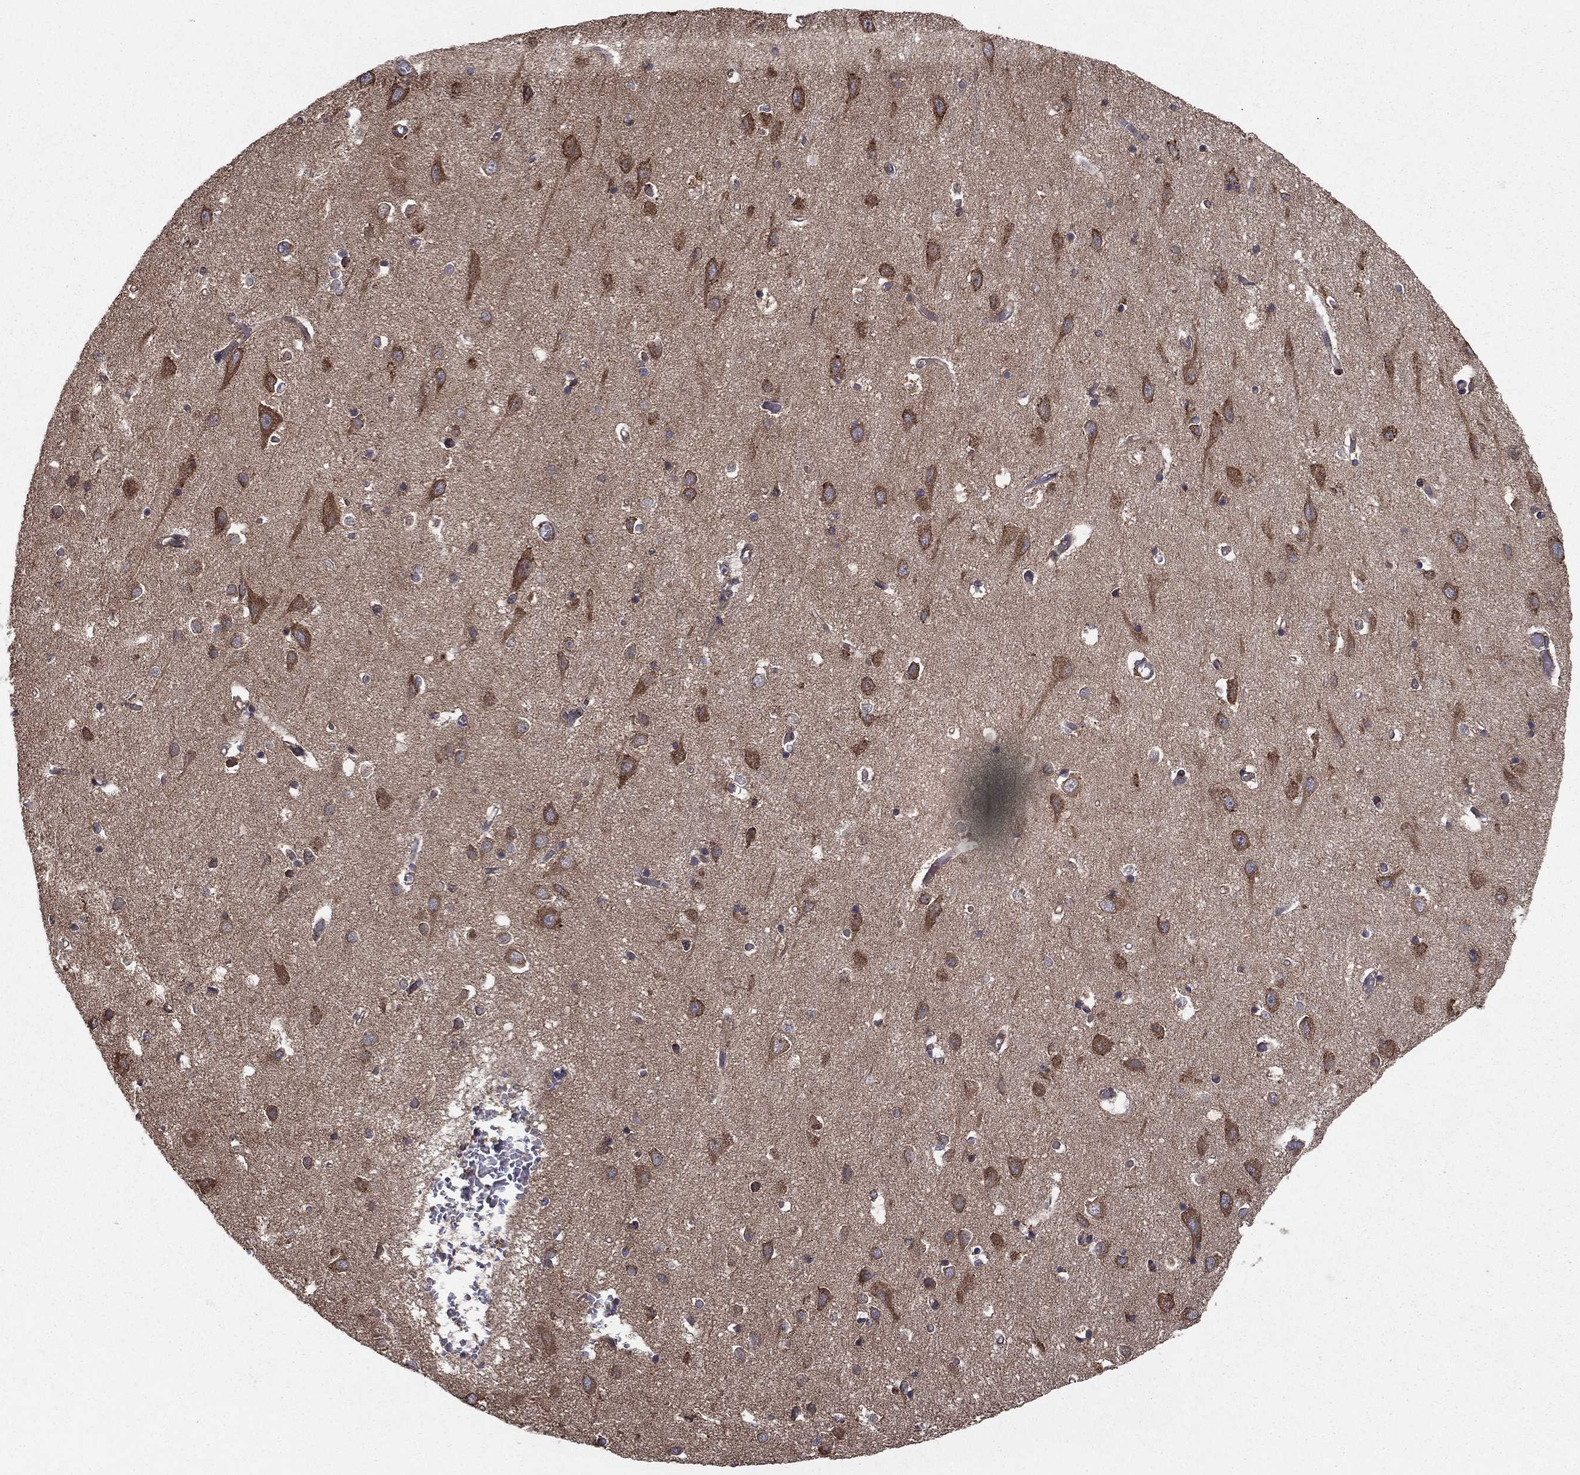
{"staining": {"intensity": "negative", "quantity": "none", "location": "none"}, "tissue": "cerebral cortex", "cell_type": "Endothelial cells", "image_type": "normal", "snomed": [{"axis": "morphology", "description": "Normal tissue, NOS"}, {"axis": "topography", "description": "Cerebral cortex"}], "caption": "Immunohistochemistry photomicrograph of unremarkable cerebral cortex: cerebral cortex stained with DAB exhibits no significant protein positivity in endothelial cells.", "gene": "BABAM2", "patient": {"sex": "male", "age": 70}}